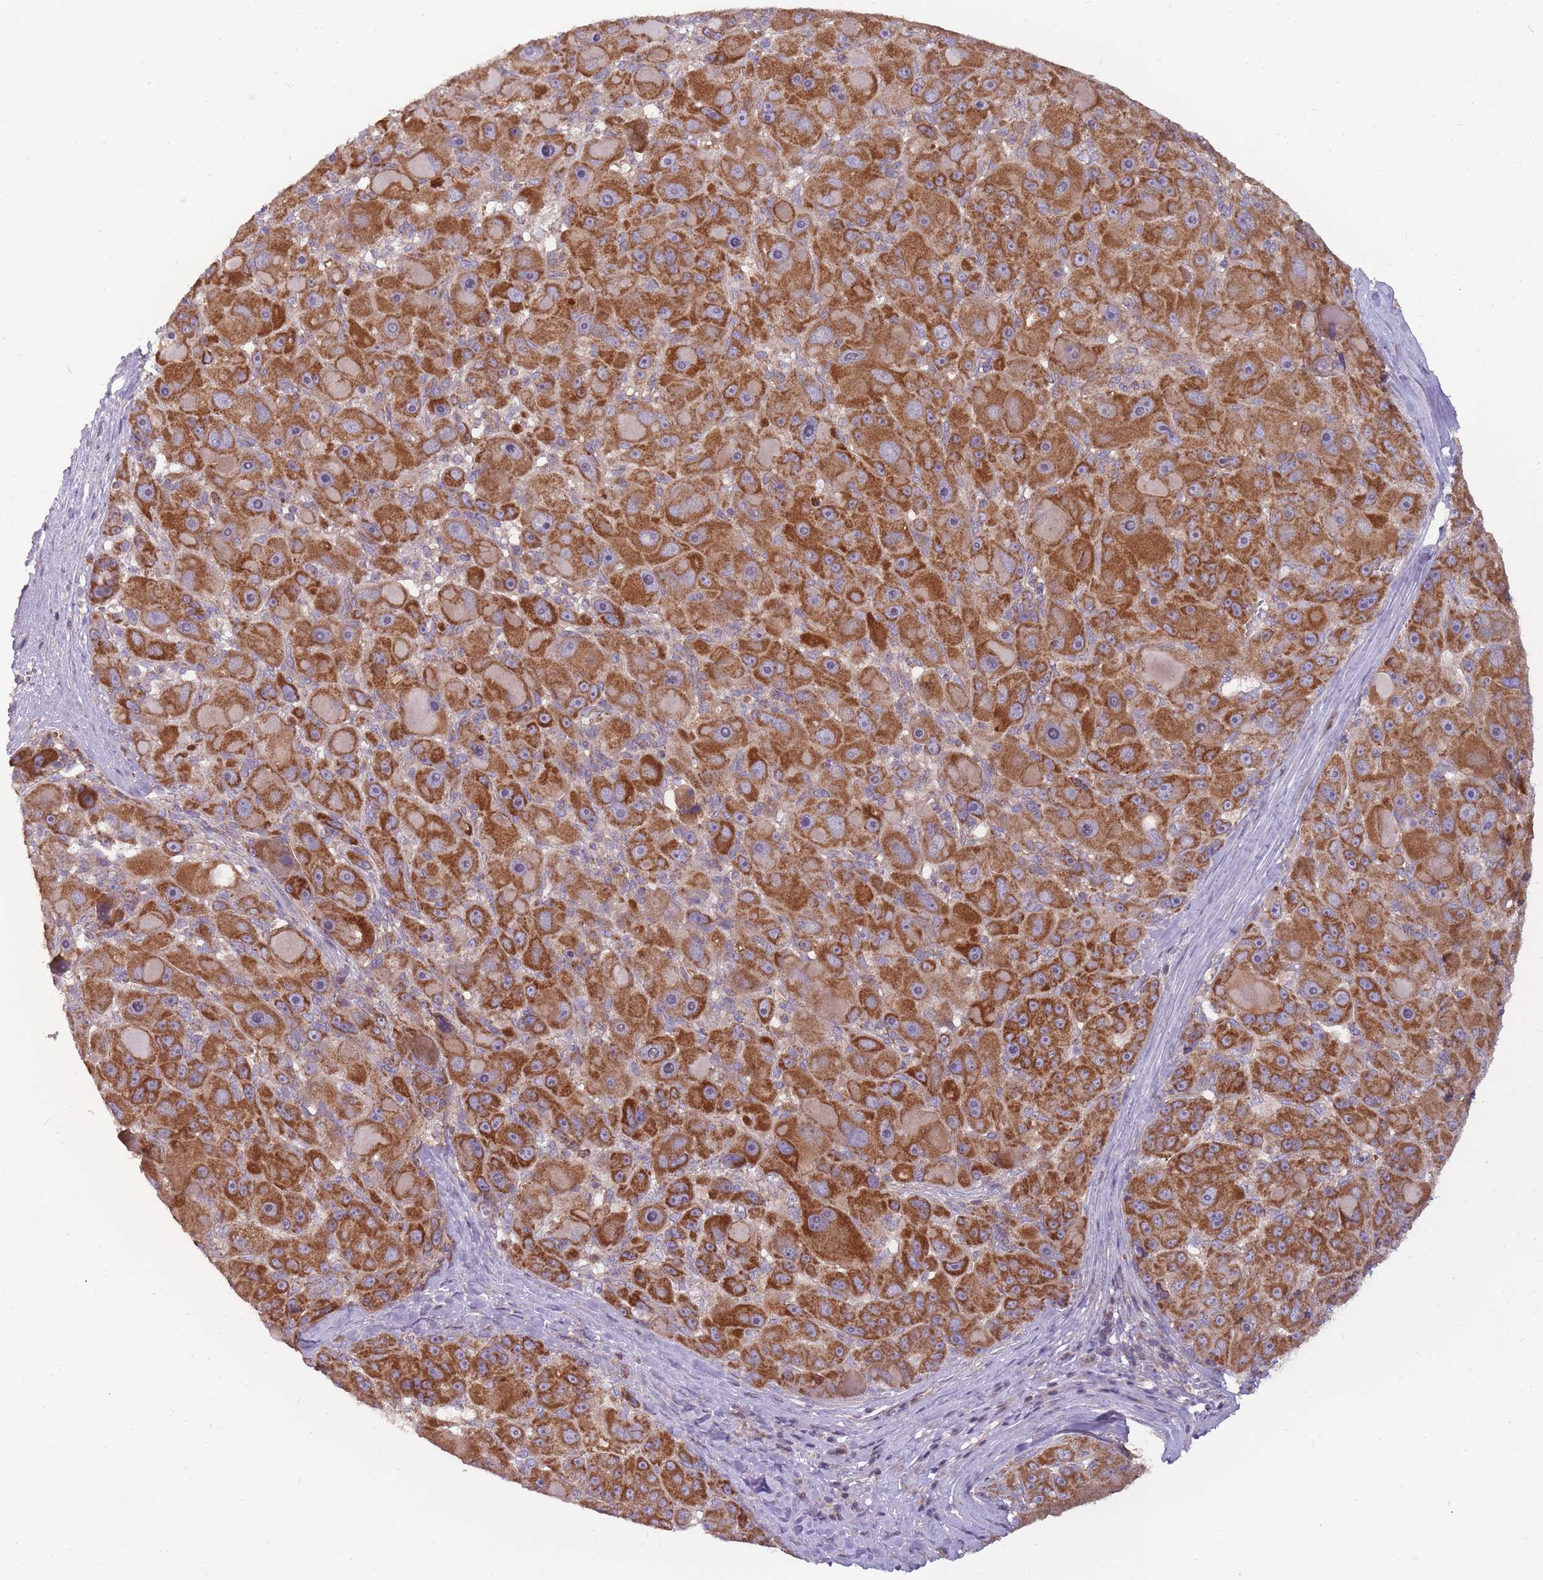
{"staining": {"intensity": "strong", "quantity": ">75%", "location": "cytoplasmic/membranous"}, "tissue": "liver cancer", "cell_type": "Tumor cells", "image_type": "cancer", "snomed": [{"axis": "morphology", "description": "Carcinoma, Hepatocellular, NOS"}, {"axis": "topography", "description": "Liver"}], "caption": "Tumor cells display high levels of strong cytoplasmic/membranous expression in about >75% of cells in liver cancer (hepatocellular carcinoma).", "gene": "NDUFA9", "patient": {"sex": "male", "age": 76}}